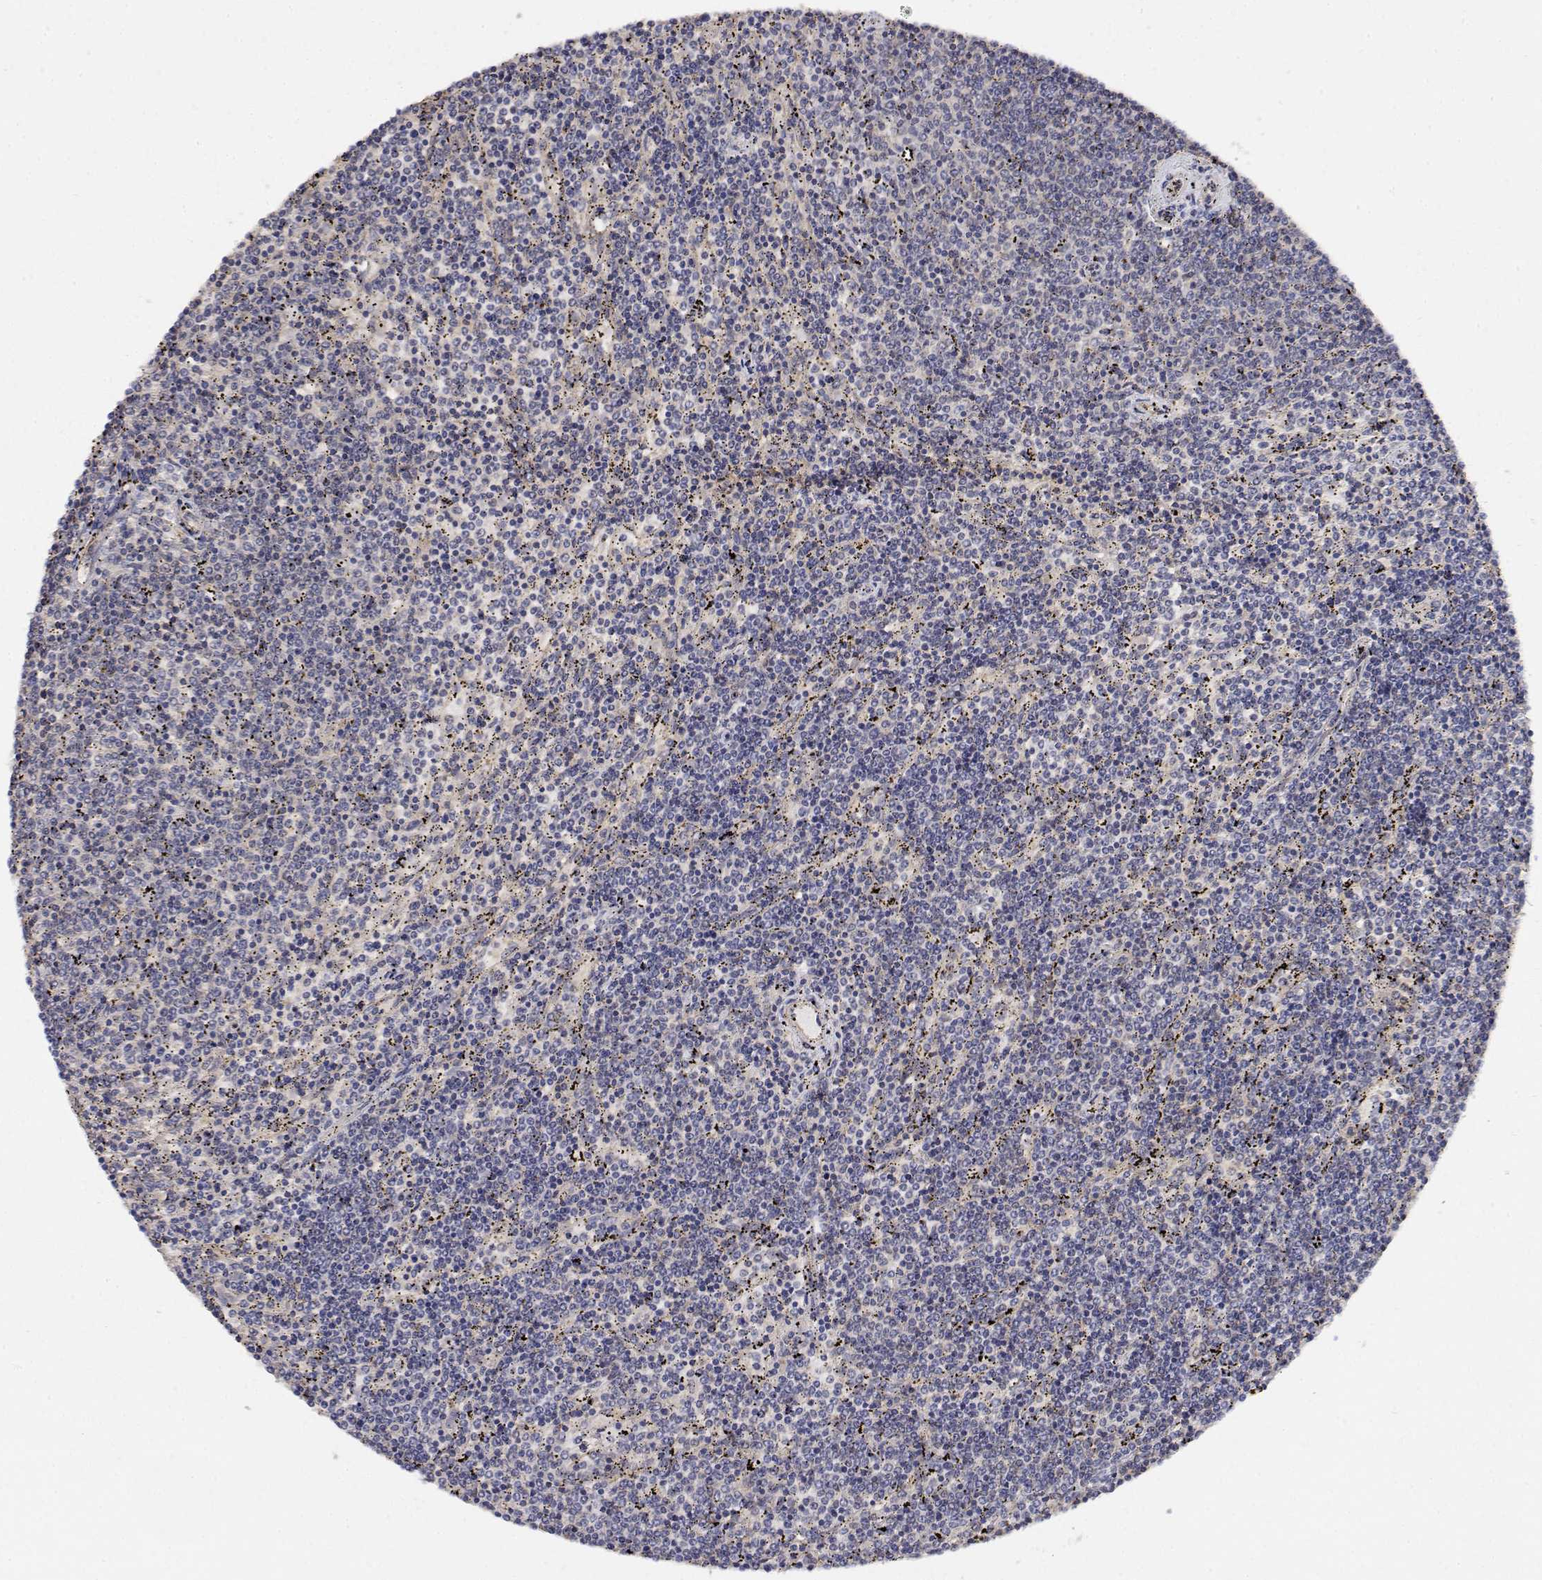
{"staining": {"intensity": "negative", "quantity": "none", "location": "none"}, "tissue": "lymphoma", "cell_type": "Tumor cells", "image_type": "cancer", "snomed": [{"axis": "morphology", "description": "Malignant lymphoma, non-Hodgkin's type, Low grade"}, {"axis": "topography", "description": "Spleen"}], "caption": "Human lymphoma stained for a protein using IHC exhibits no expression in tumor cells.", "gene": "LONRF3", "patient": {"sex": "female", "age": 50}}